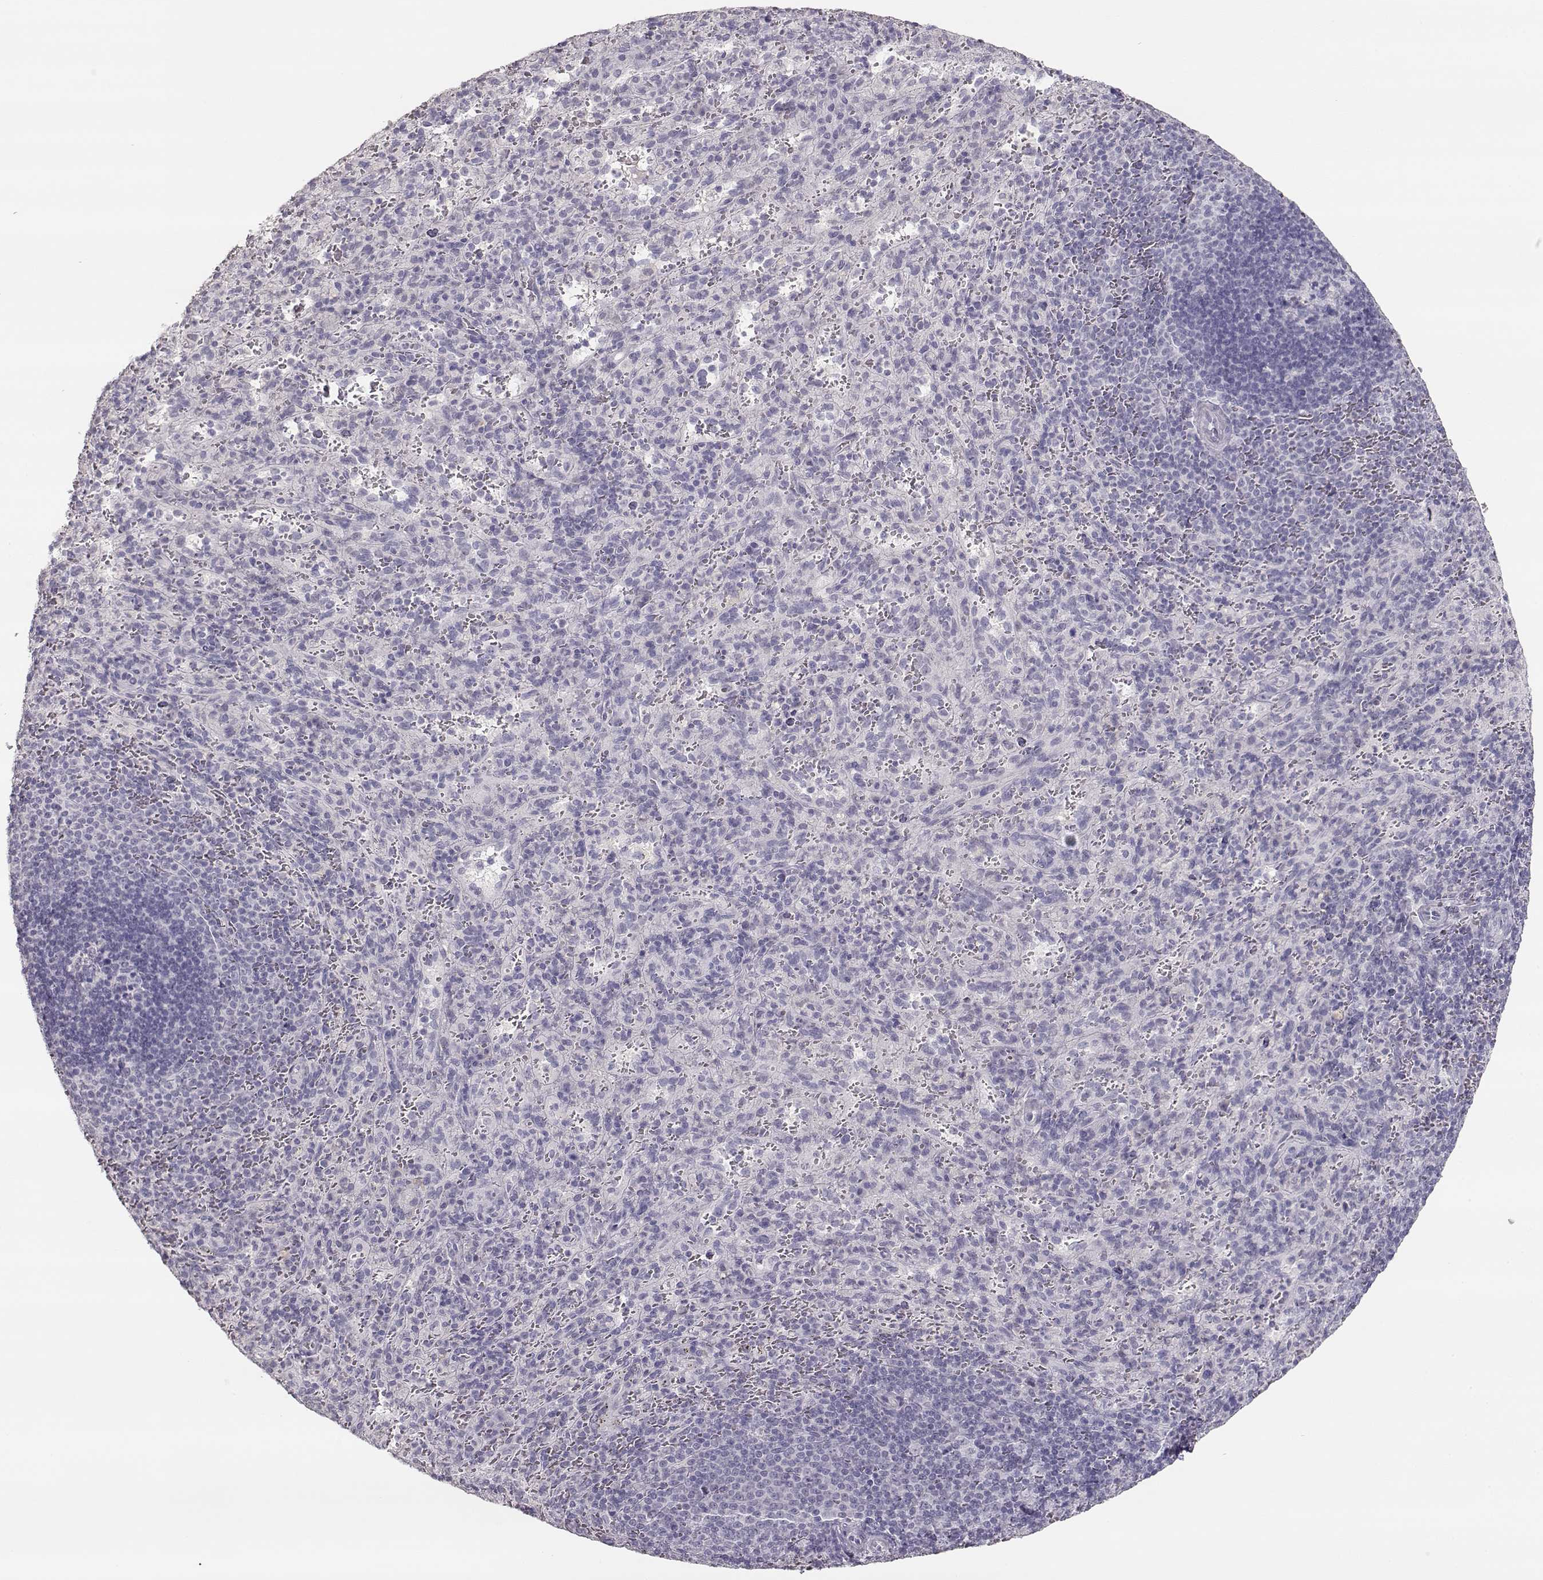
{"staining": {"intensity": "negative", "quantity": "none", "location": "none"}, "tissue": "spleen", "cell_type": "Cells in red pulp", "image_type": "normal", "snomed": [{"axis": "morphology", "description": "Normal tissue, NOS"}, {"axis": "topography", "description": "Spleen"}], "caption": "The immunohistochemistry photomicrograph has no significant positivity in cells in red pulp of spleen.", "gene": "TKTL1", "patient": {"sex": "male", "age": 57}}